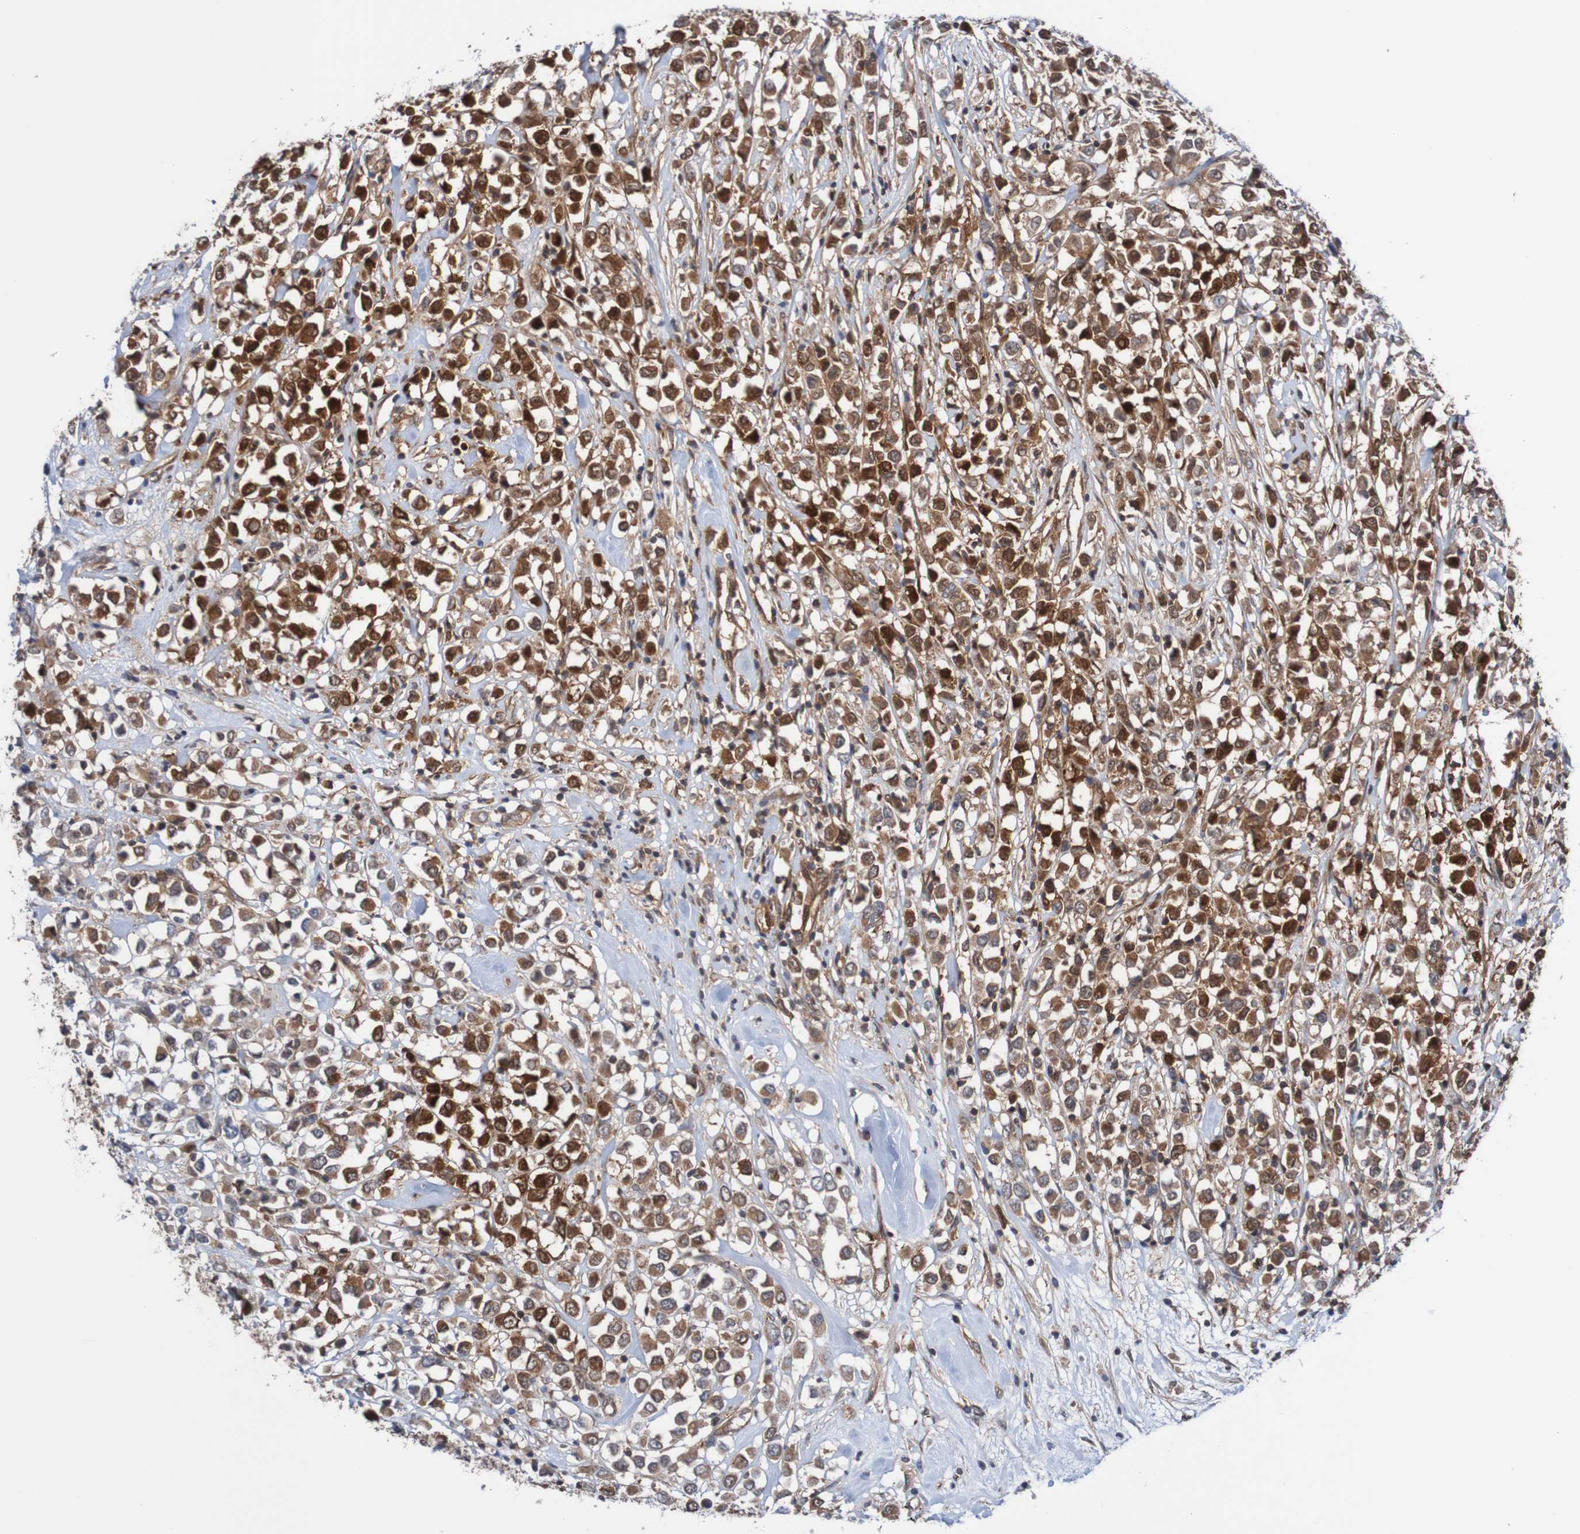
{"staining": {"intensity": "strong", "quantity": ">75%", "location": "cytoplasmic/membranous"}, "tissue": "breast cancer", "cell_type": "Tumor cells", "image_type": "cancer", "snomed": [{"axis": "morphology", "description": "Duct carcinoma"}, {"axis": "topography", "description": "Breast"}], "caption": "About >75% of tumor cells in breast cancer display strong cytoplasmic/membranous protein expression as visualized by brown immunohistochemical staining.", "gene": "RIGI", "patient": {"sex": "female", "age": 61}}